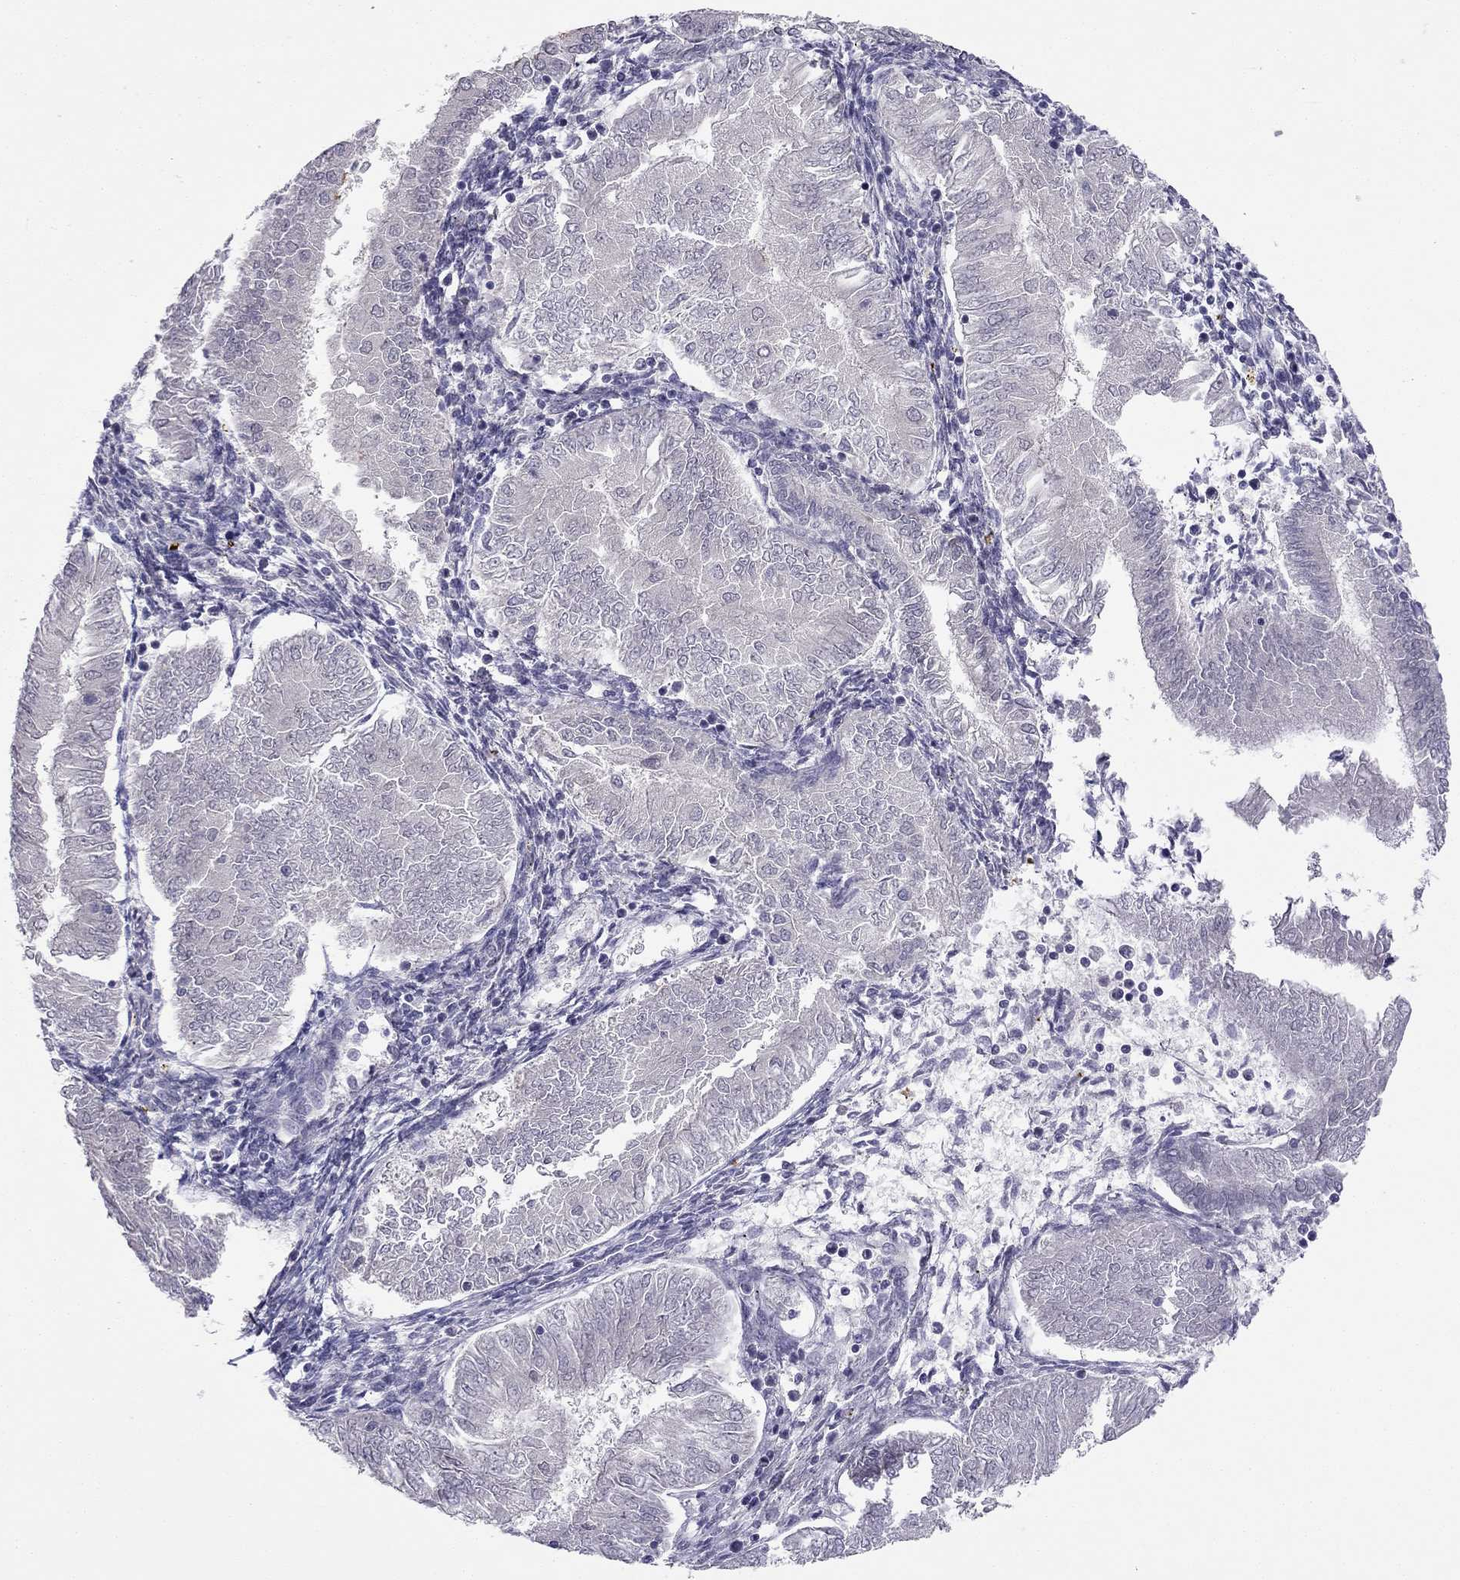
{"staining": {"intensity": "strong", "quantity": "<25%", "location": "cytoplasmic/membranous"}, "tissue": "endometrial cancer", "cell_type": "Tumor cells", "image_type": "cancer", "snomed": [{"axis": "morphology", "description": "Adenocarcinoma, NOS"}, {"axis": "topography", "description": "Endometrium"}], "caption": "This is a micrograph of IHC staining of endometrial cancer (adenocarcinoma), which shows strong positivity in the cytoplasmic/membranous of tumor cells.", "gene": "C16orf89", "patient": {"sex": "female", "age": 53}}